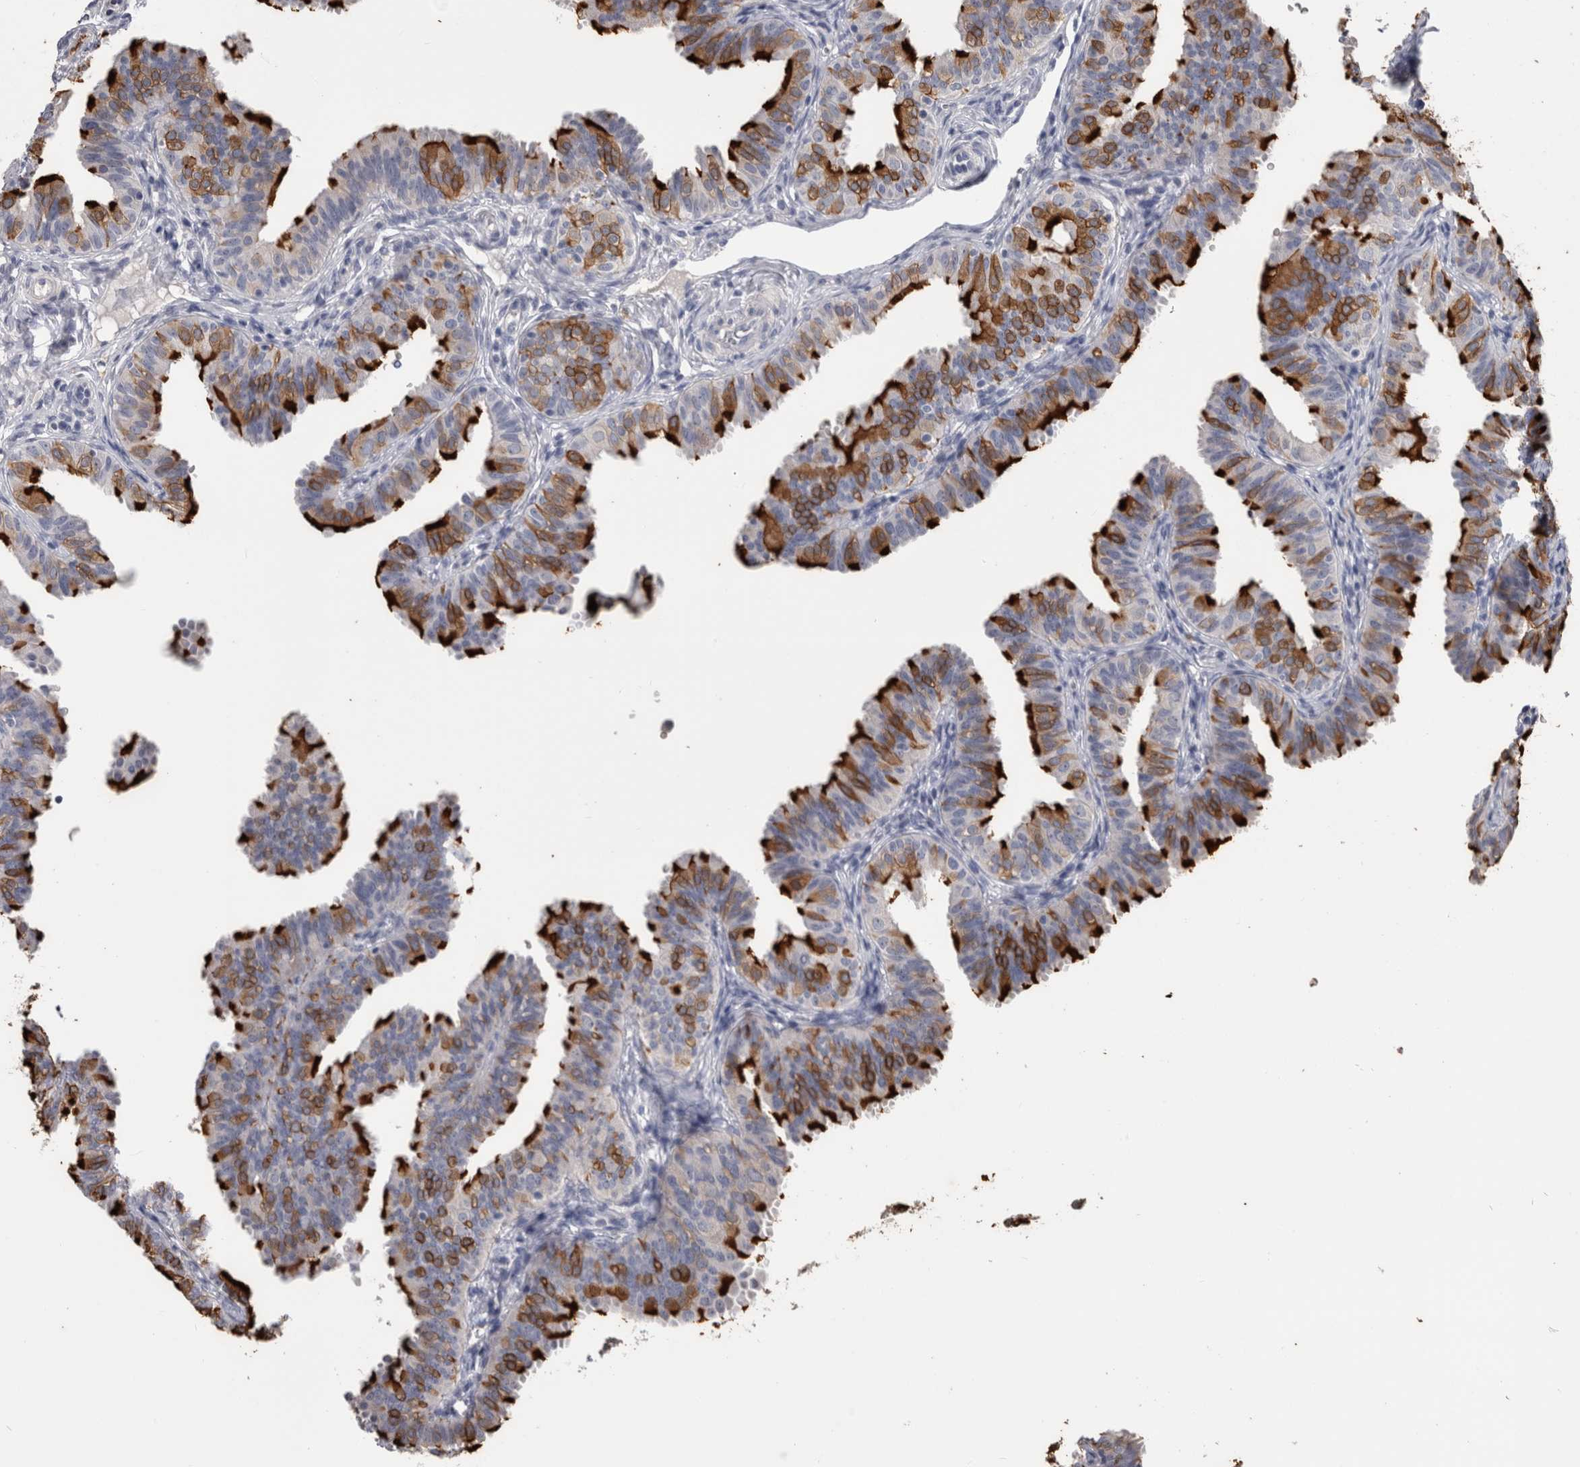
{"staining": {"intensity": "strong", "quantity": "25%-75%", "location": "cytoplasmic/membranous"}, "tissue": "fallopian tube", "cell_type": "Glandular cells", "image_type": "normal", "snomed": [{"axis": "morphology", "description": "Normal tissue, NOS"}, {"axis": "topography", "description": "Fallopian tube"}], "caption": "IHC of benign fallopian tube exhibits high levels of strong cytoplasmic/membranous expression in approximately 25%-75% of glandular cells.", "gene": "ANXA13", "patient": {"sex": "female", "age": 35}}